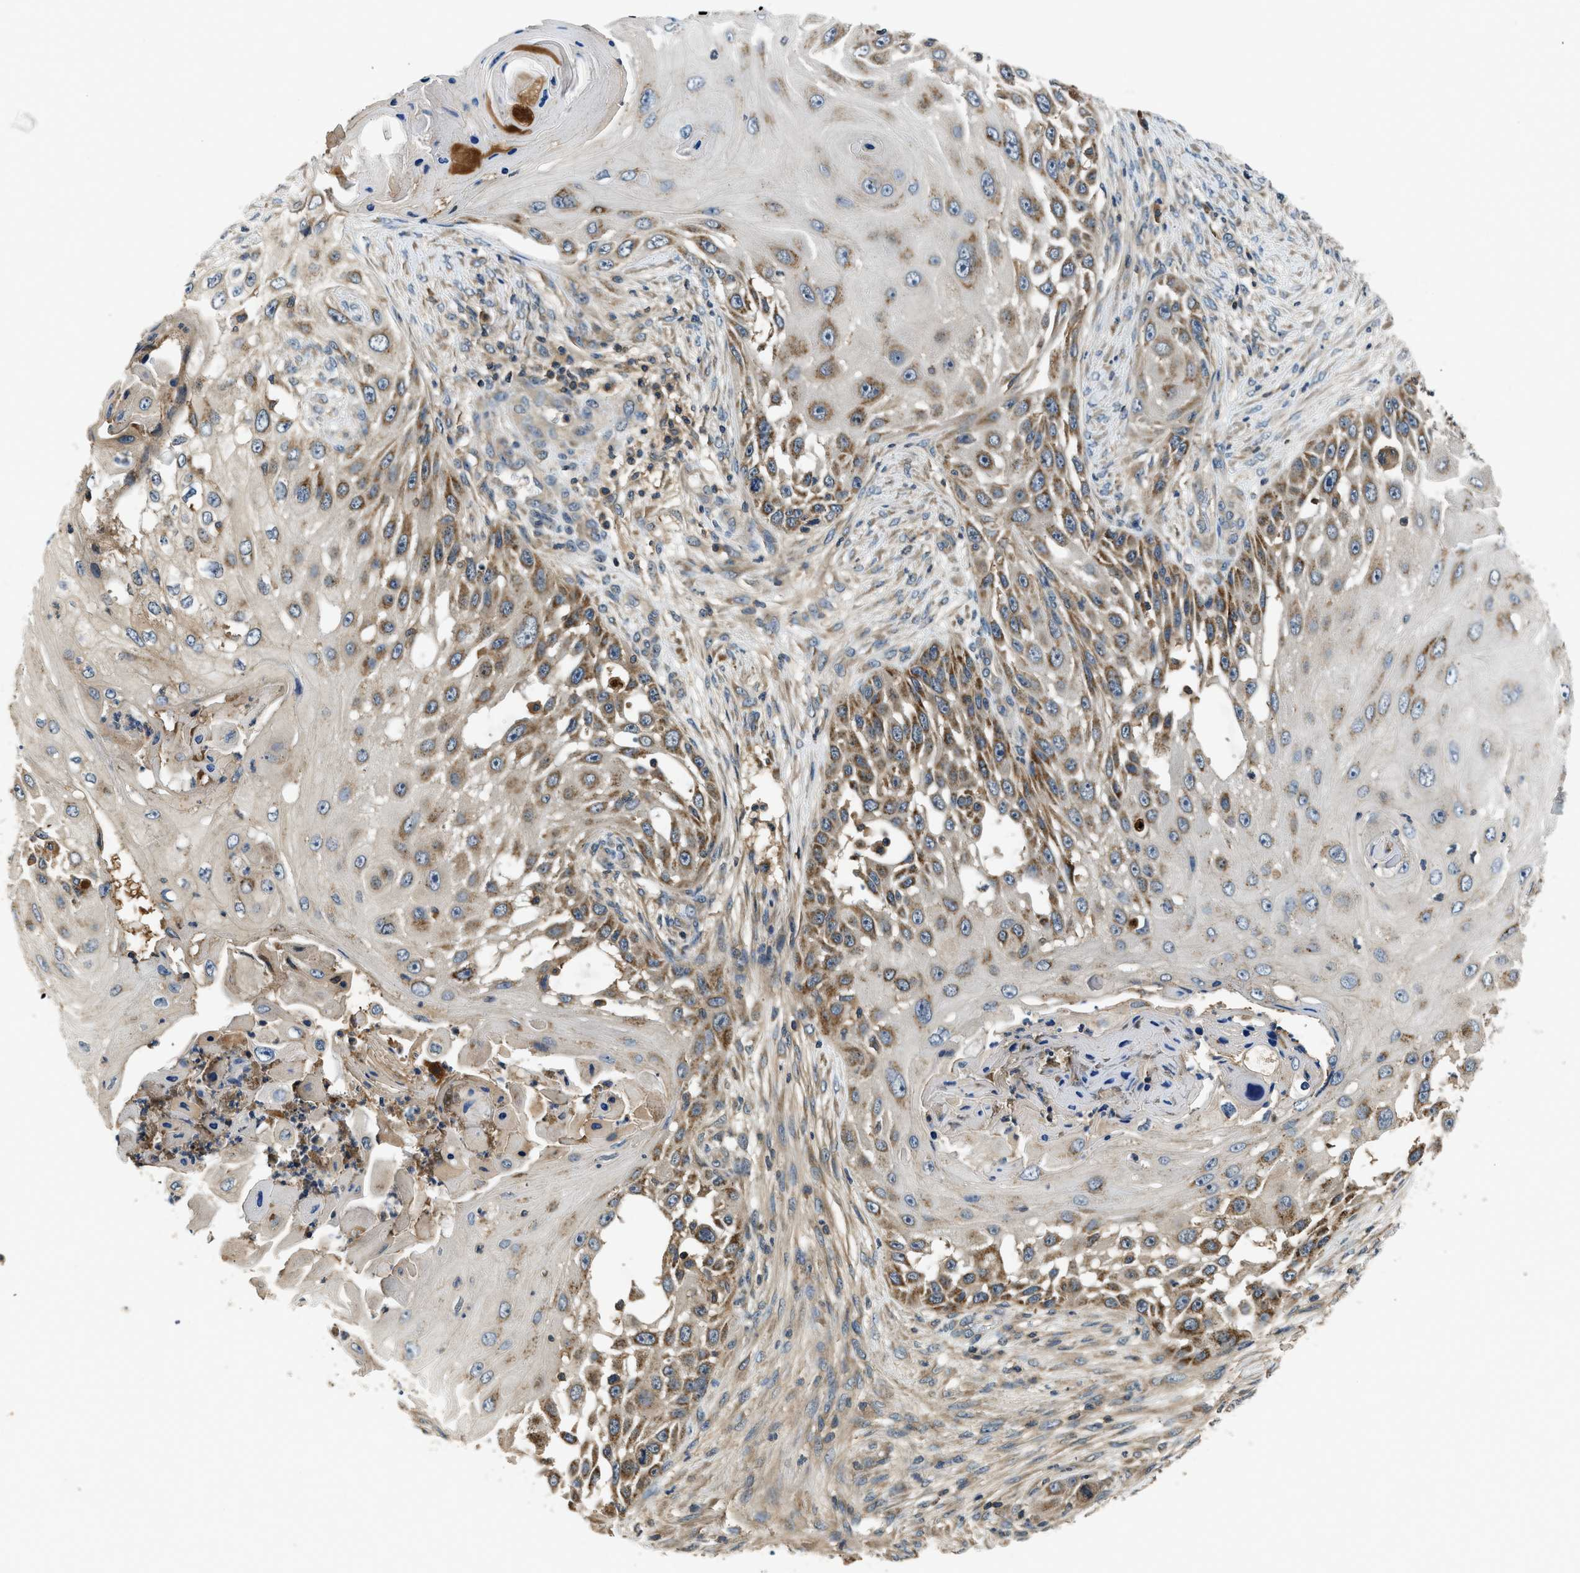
{"staining": {"intensity": "moderate", "quantity": ">75%", "location": "cytoplasmic/membranous"}, "tissue": "skin cancer", "cell_type": "Tumor cells", "image_type": "cancer", "snomed": [{"axis": "morphology", "description": "Squamous cell carcinoma, NOS"}, {"axis": "topography", "description": "Skin"}], "caption": "A brown stain shows moderate cytoplasmic/membranous staining of a protein in skin cancer (squamous cell carcinoma) tumor cells.", "gene": "PAFAH2", "patient": {"sex": "female", "age": 44}}